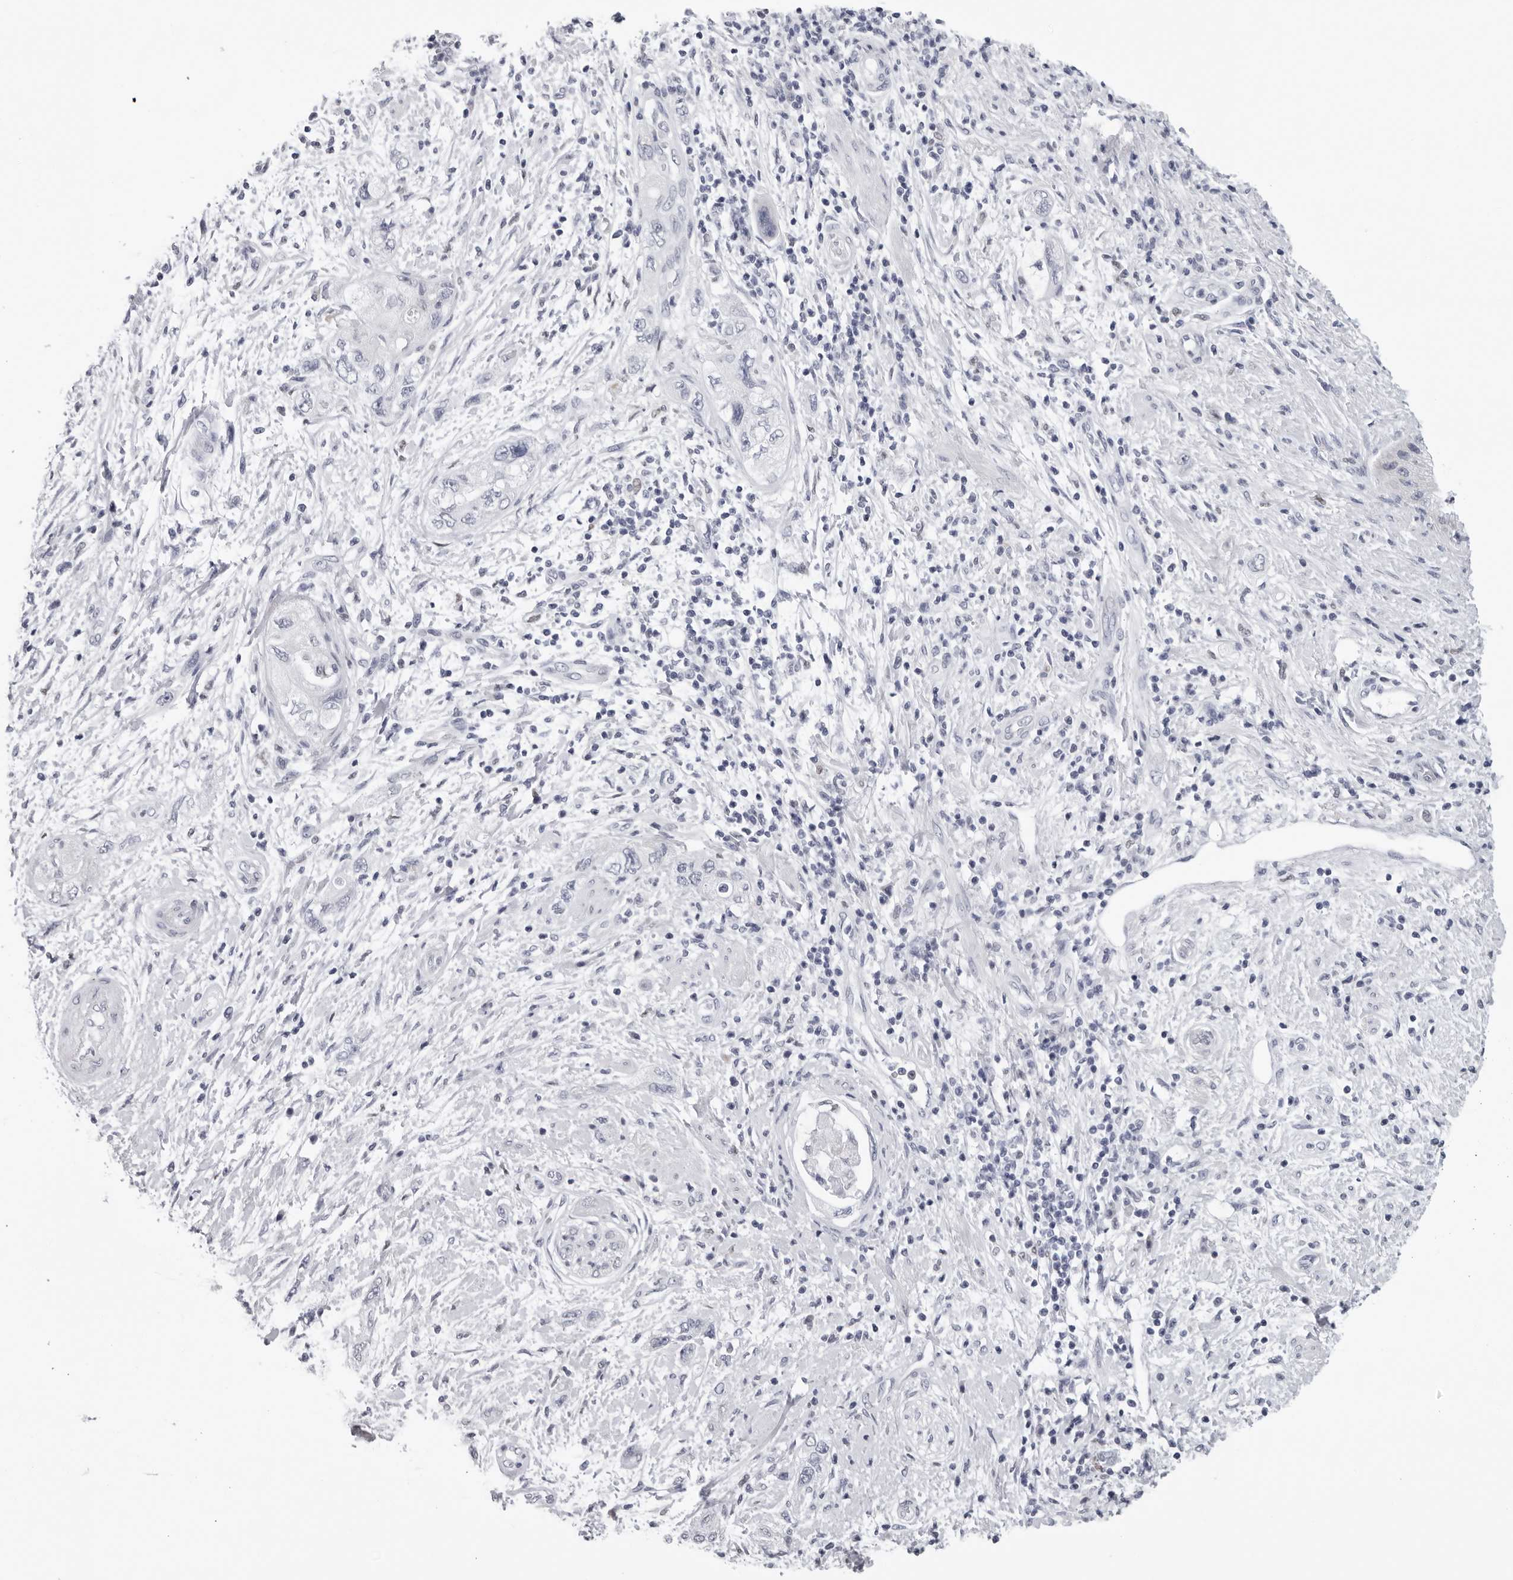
{"staining": {"intensity": "negative", "quantity": "none", "location": "none"}, "tissue": "pancreatic cancer", "cell_type": "Tumor cells", "image_type": "cancer", "snomed": [{"axis": "morphology", "description": "Adenocarcinoma, NOS"}, {"axis": "topography", "description": "Pancreas"}], "caption": "Immunohistochemistry (IHC) micrograph of pancreatic cancer stained for a protein (brown), which reveals no positivity in tumor cells.", "gene": "CPT2", "patient": {"sex": "female", "age": 73}}